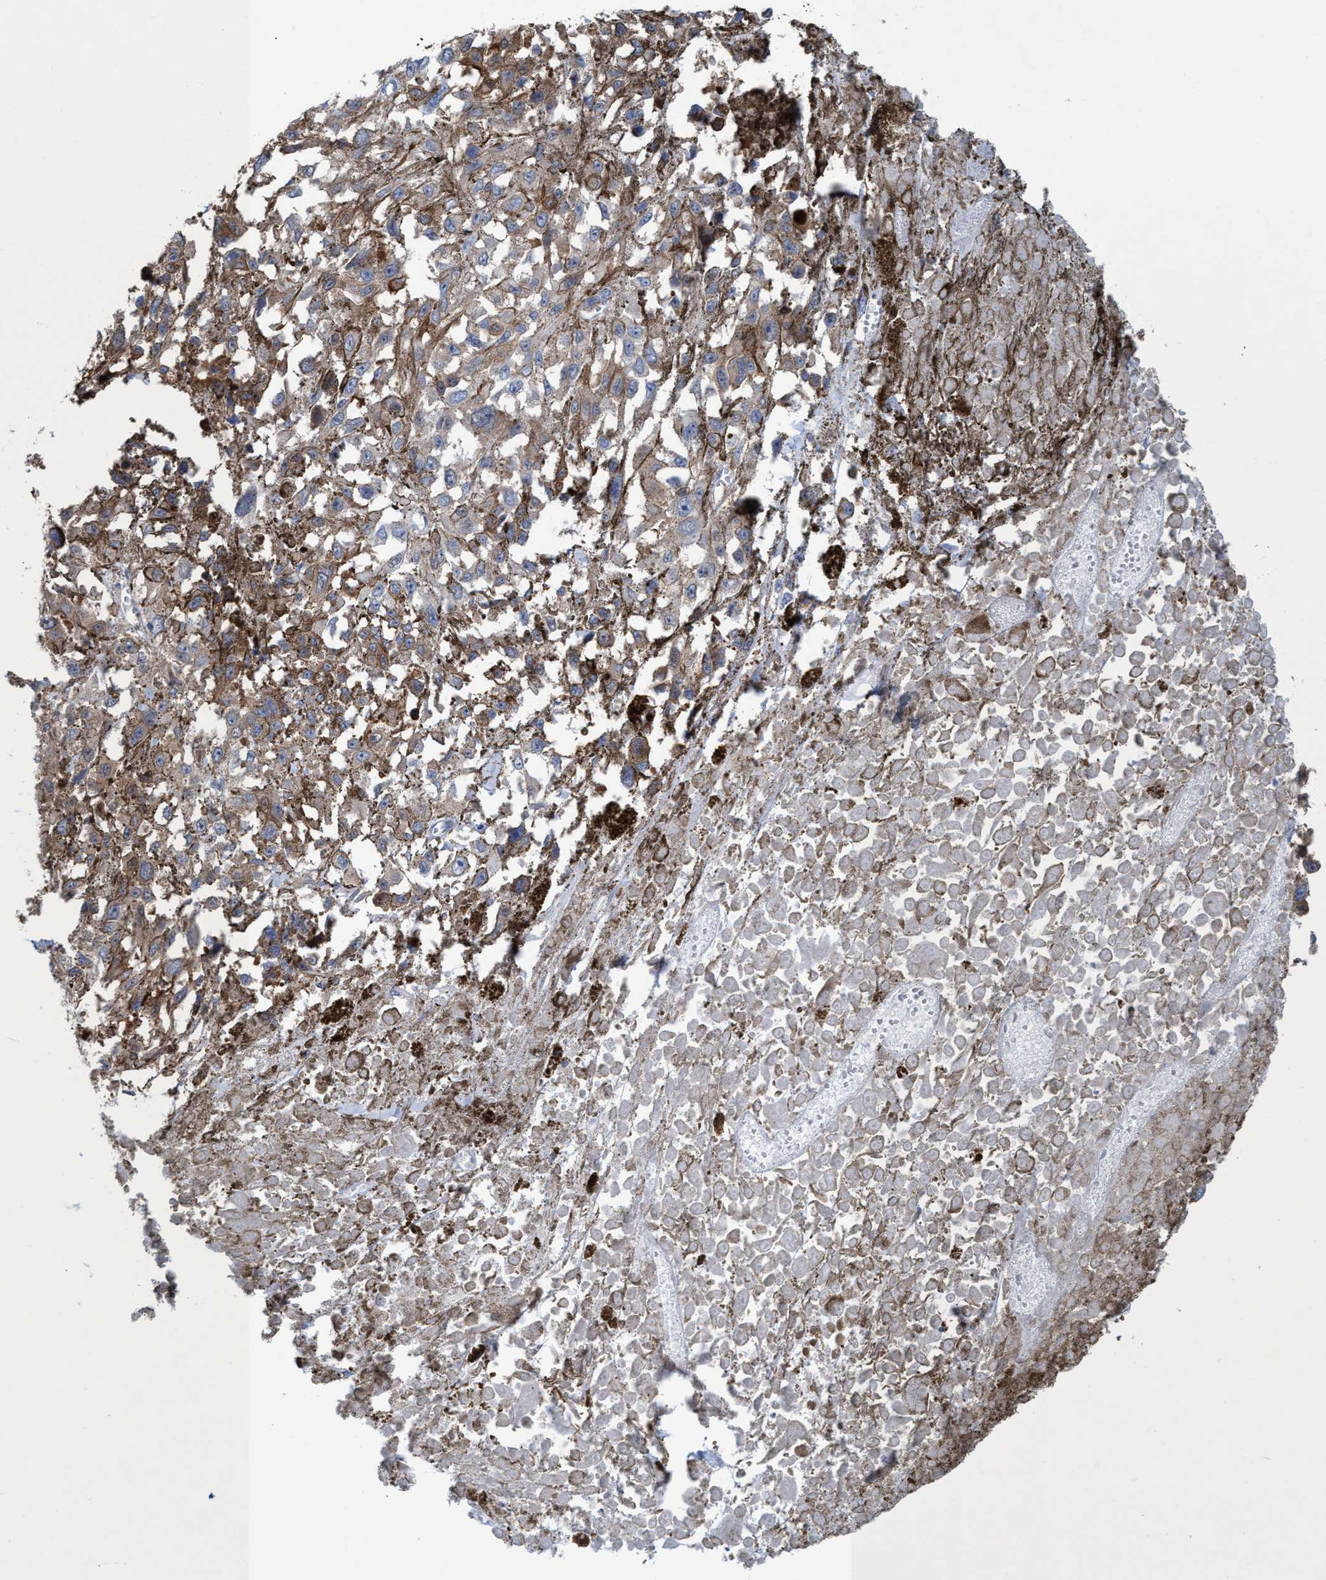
{"staining": {"intensity": "moderate", "quantity": ">75%", "location": "cytoplasmic/membranous"}, "tissue": "melanoma", "cell_type": "Tumor cells", "image_type": "cancer", "snomed": [{"axis": "morphology", "description": "Malignant melanoma, Metastatic site"}, {"axis": "topography", "description": "Lymph node"}], "caption": "A brown stain labels moderate cytoplasmic/membranous positivity of a protein in melanoma tumor cells.", "gene": "EZR", "patient": {"sex": "male", "age": 59}}